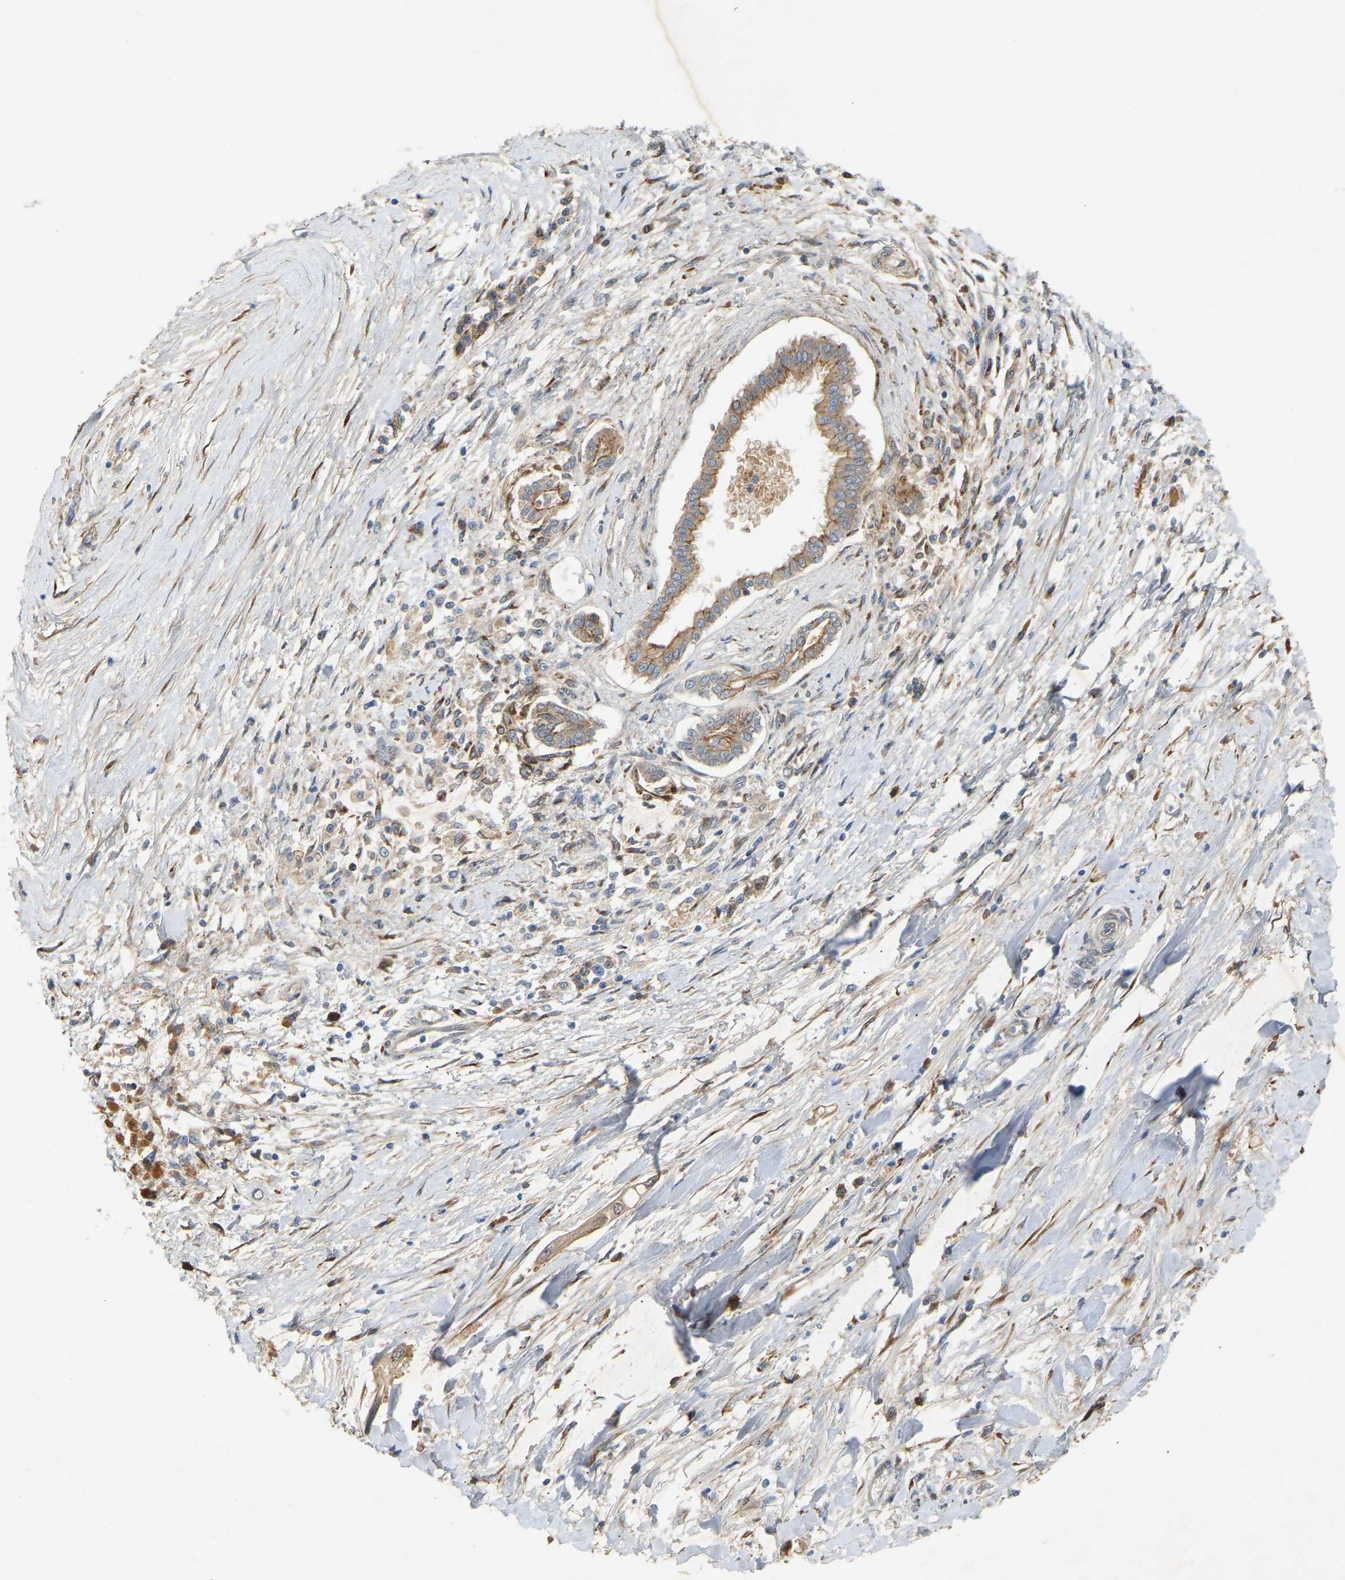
{"staining": {"intensity": "weak", "quantity": ">75%", "location": "cytoplasmic/membranous"}, "tissue": "pancreatic cancer", "cell_type": "Tumor cells", "image_type": "cancer", "snomed": [{"axis": "morphology", "description": "Adenocarcinoma, NOS"}, {"axis": "topography", "description": "Pancreas"}], "caption": "Immunohistochemical staining of pancreatic cancer (adenocarcinoma) displays low levels of weak cytoplasmic/membranous protein positivity in approximately >75% of tumor cells.", "gene": "PTCD1", "patient": {"sex": "male", "age": 56}}